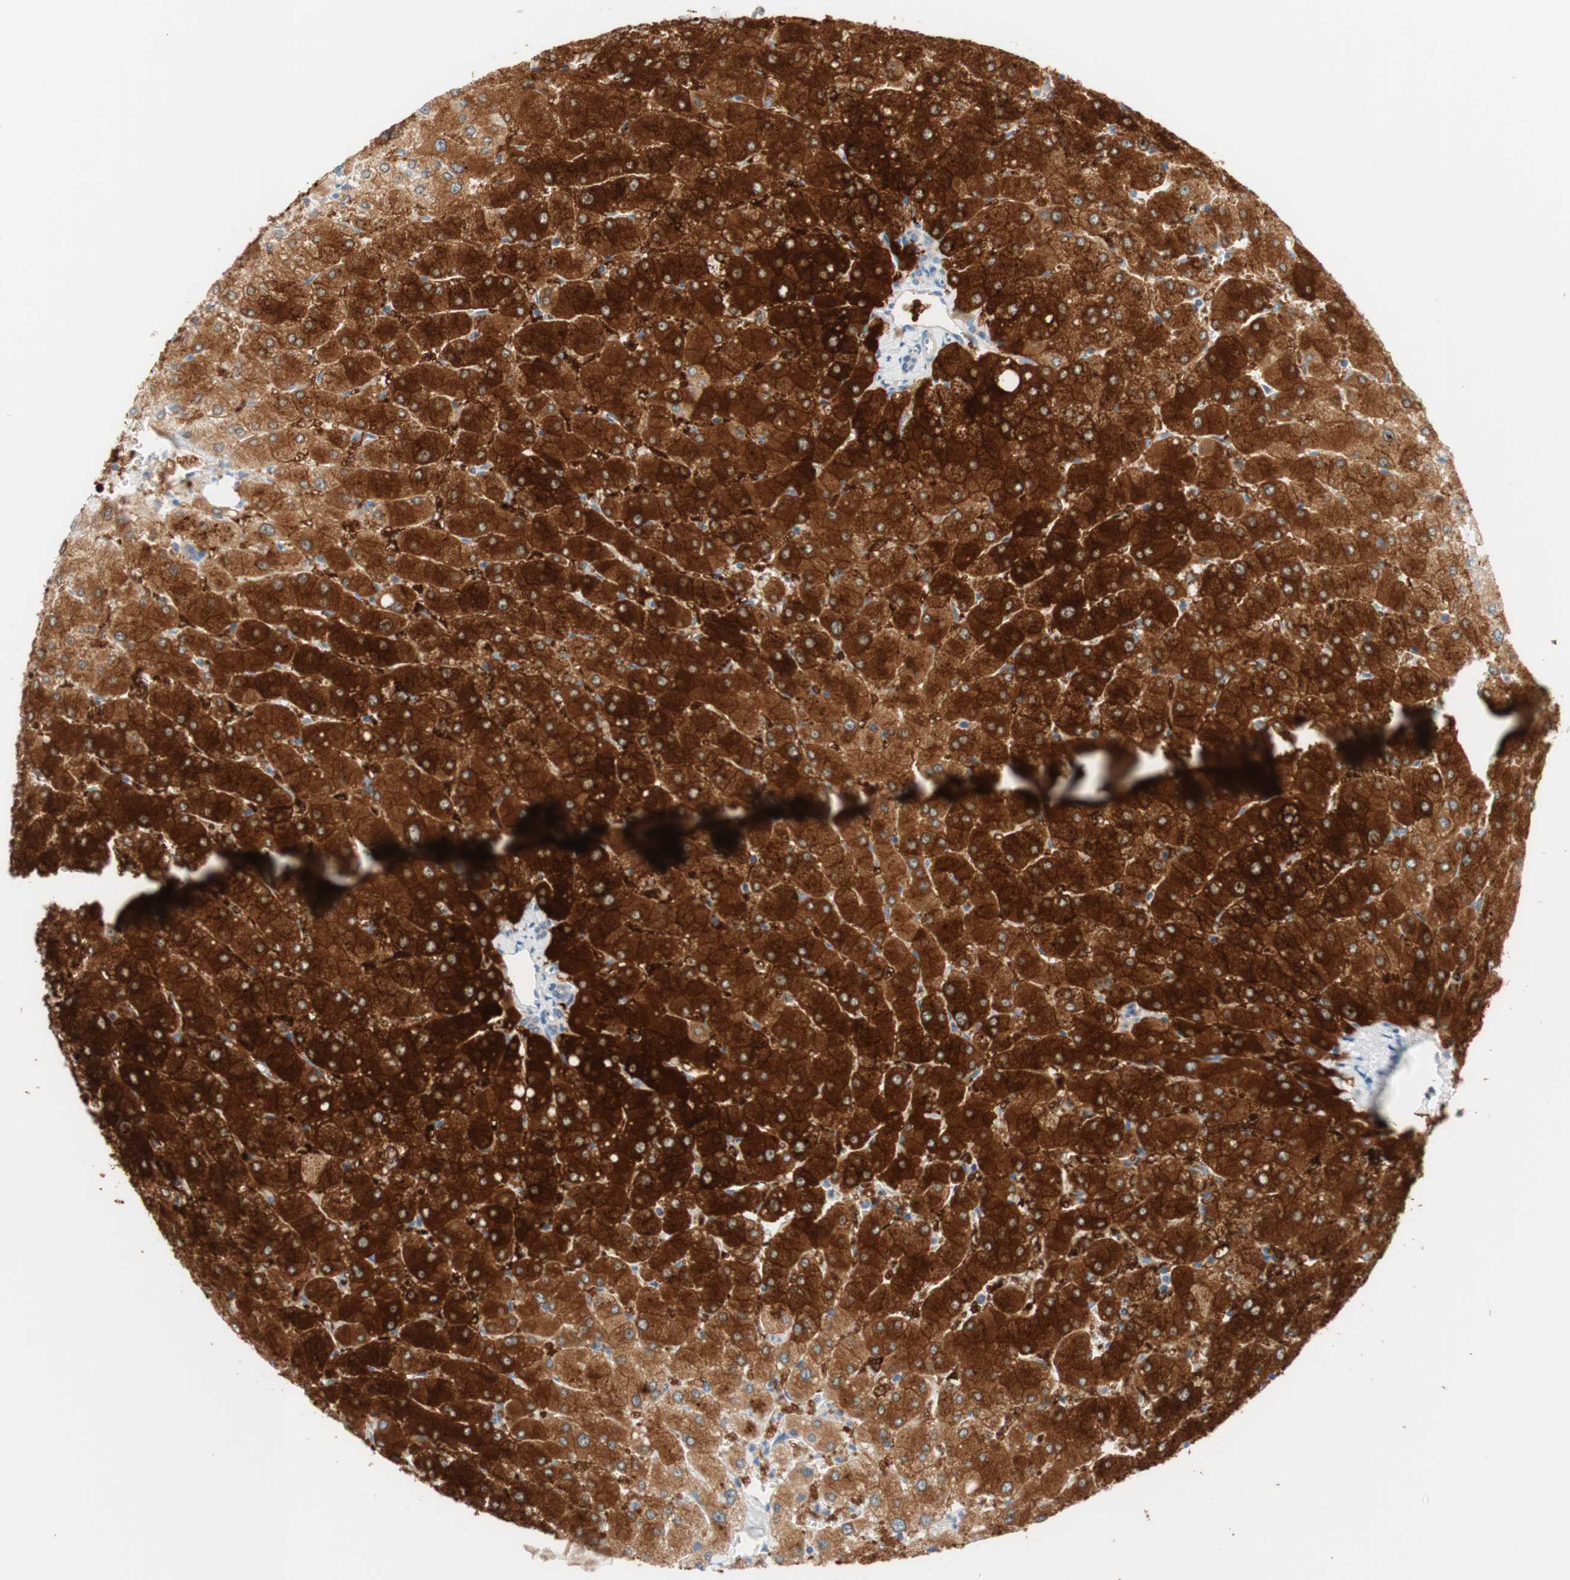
{"staining": {"intensity": "weak", "quantity": "25%-75%", "location": "cytoplasmic/membranous"}, "tissue": "liver", "cell_type": "Cholangiocytes", "image_type": "normal", "snomed": [{"axis": "morphology", "description": "Normal tissue, NOS"}, {"axis": "topography", "description": "Liver"}], "caption": "Immunohistochemical staining of benign liver reveals weak cytoplasmic/membranous protein positivity in about 25%-75% of cholangiocytes.", "gene": "ENTREP2", "patient": {"sex": "male", "age": 55}}